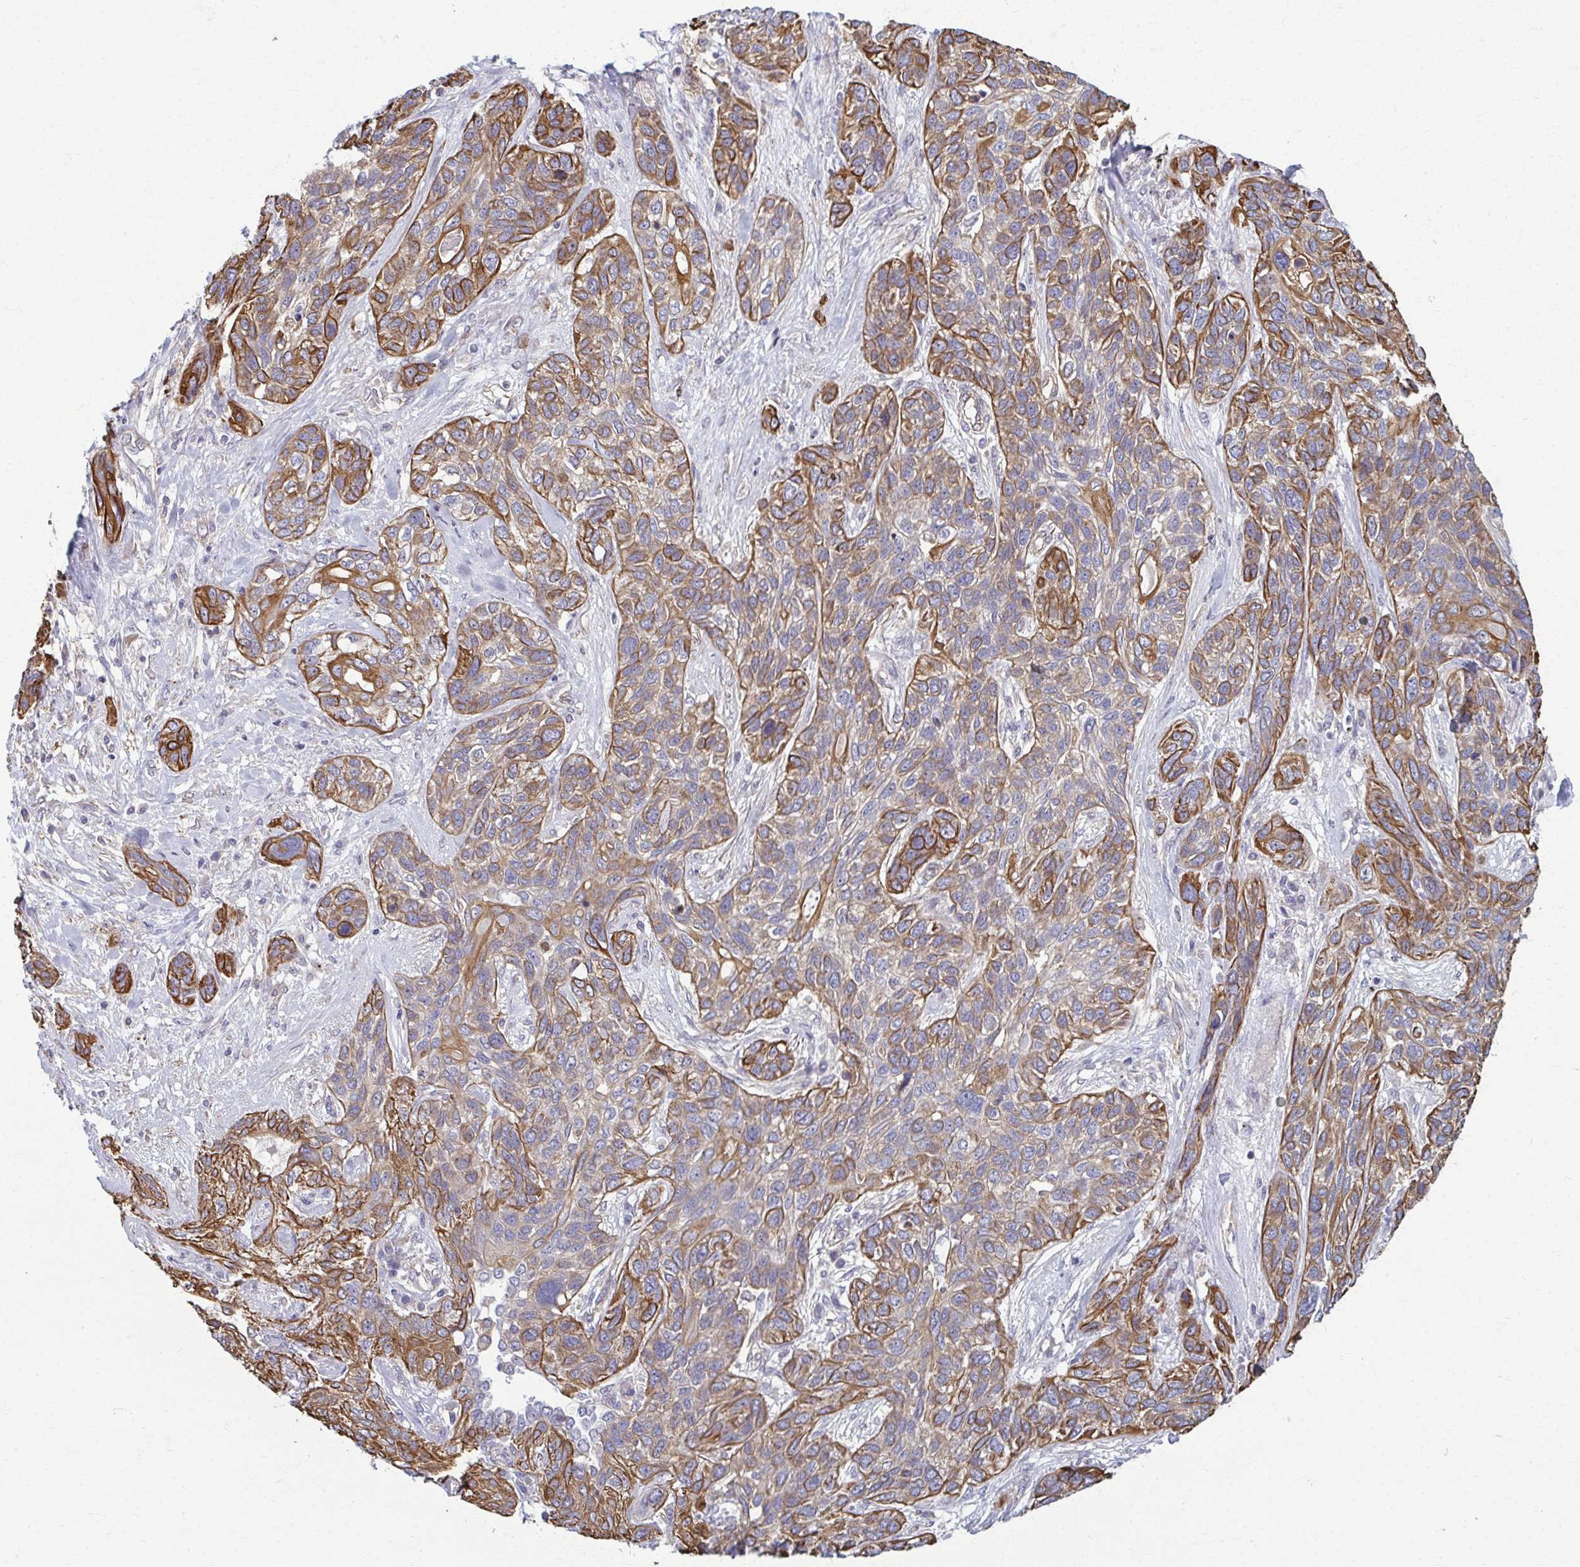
{"staining": {"intensity": "strong", "quantity": "25%-75%", "location": "cytoplasmic/membranous"}, "tissue": "lung cancer", "cell_type": "Tumor cells", "image_type": "cancer", "snomed": [{"axis": "morphology", "description": "Squamous cell carcinoma, NOS"}, {"axis": "topography", "description": "Lung"}], "caption": "Brown immunohistochemical staining in human lung cancer exhibits strong cytoplasmic/membranous positivity in about 25%-75% of tumor cells. Using DAB (3,3'-diaminobenzidine) (brown) and hematoxylin (blue) stains, captured at high magnification using brightfield microscopy.", "gene": "EID2B", "patient": {"sex": "female", "age": 70}}